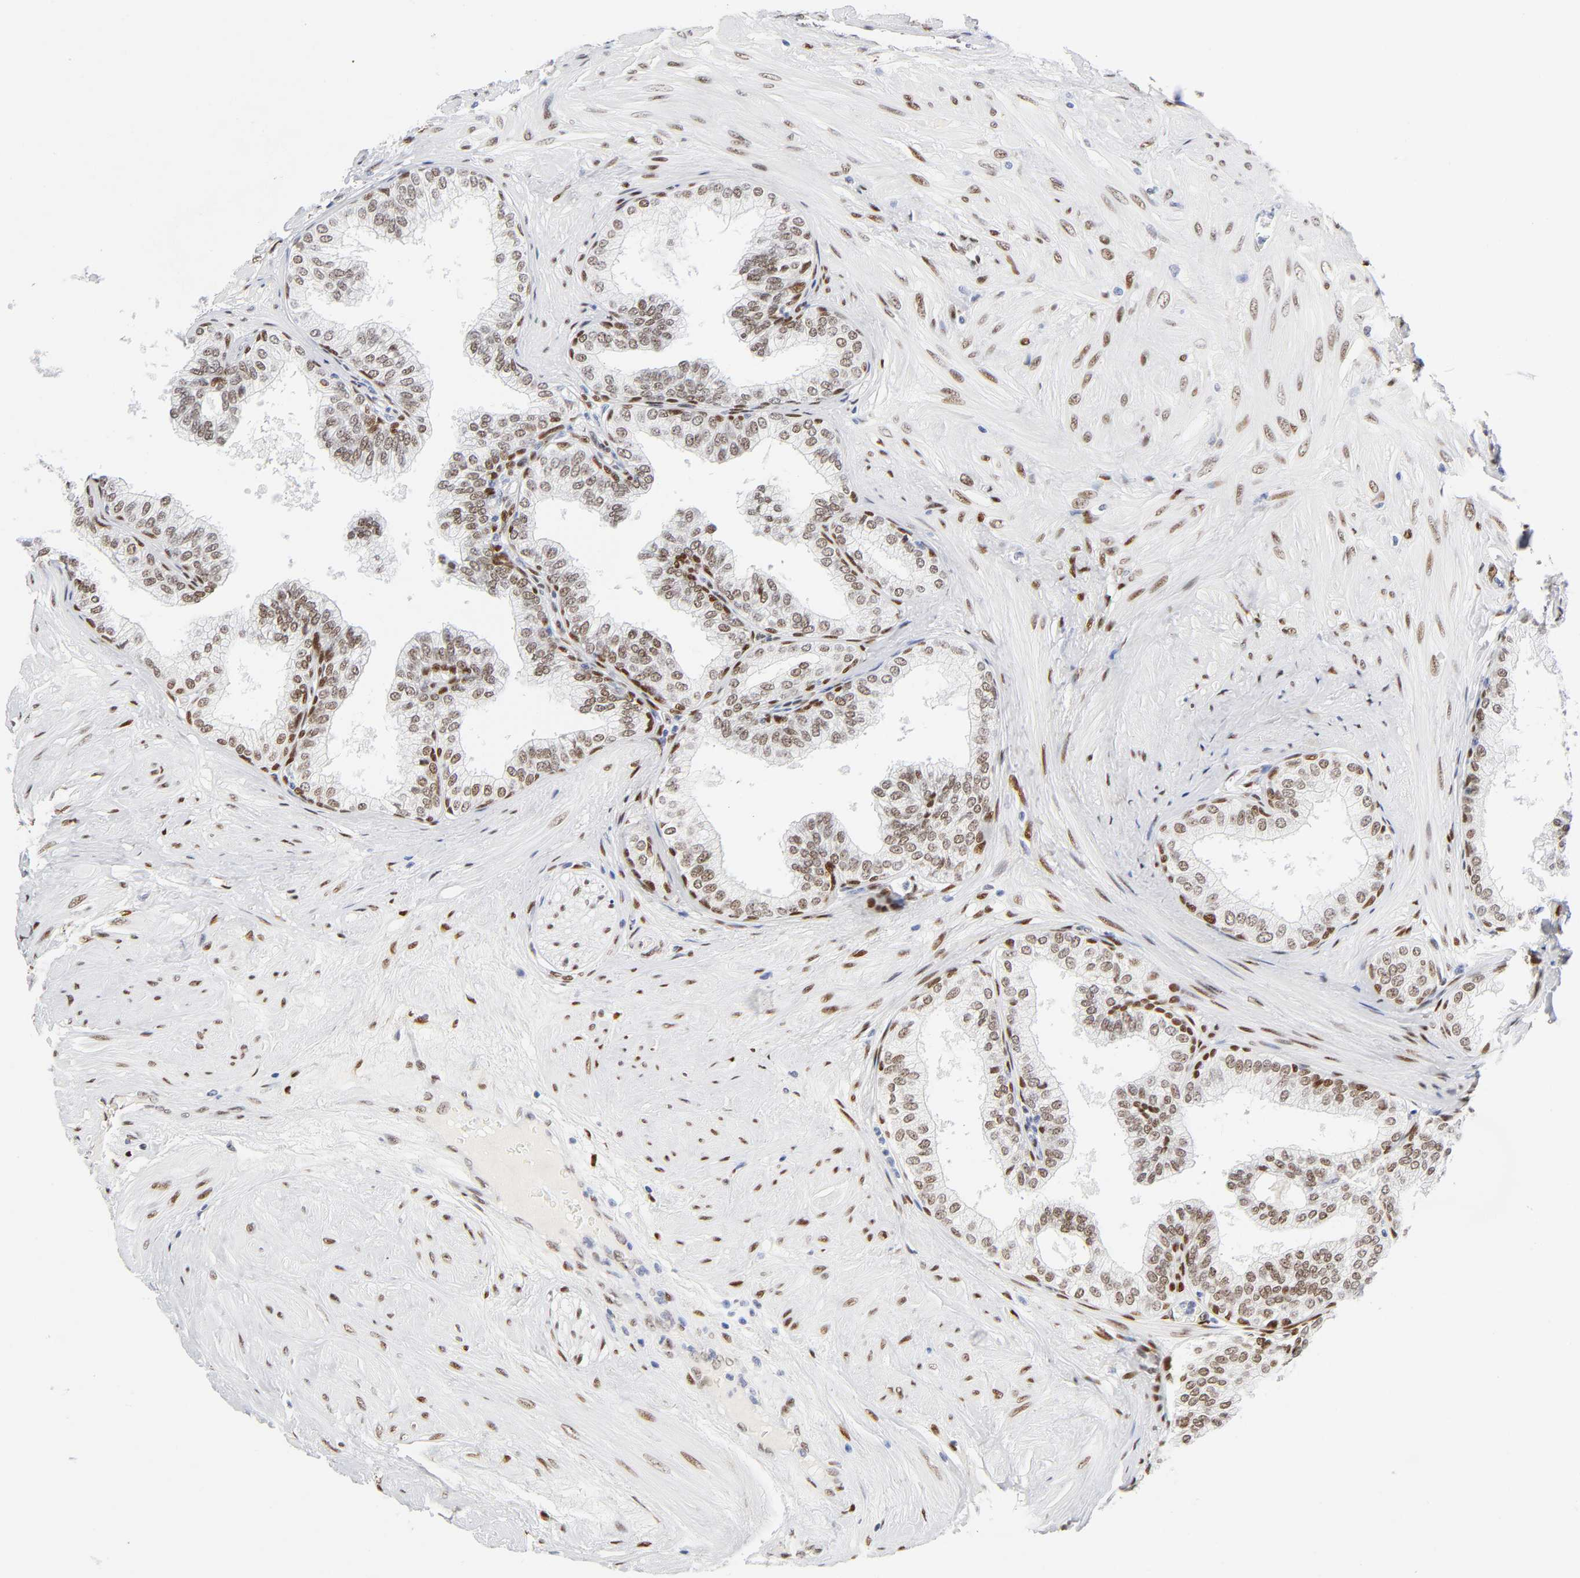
{"staining": {"intensity": "weak", "quantity": ">75%", "location": "nuclear"}, "tissue": "prostate", "cell_type": "Glandular cells", "image_type": "normal", "snomed": [{"axis": "morphology", "description": "Normal tissue, NOS"}, {"axis": "topography", "description": "Prostate"}], "caption": "Brown immunohistochemical staining in normal prostate shows weak nuclear staining in approximately >75% of glandular cells.", "gene": "NFIC", "patient": {"sex": "male", "age": 60}}